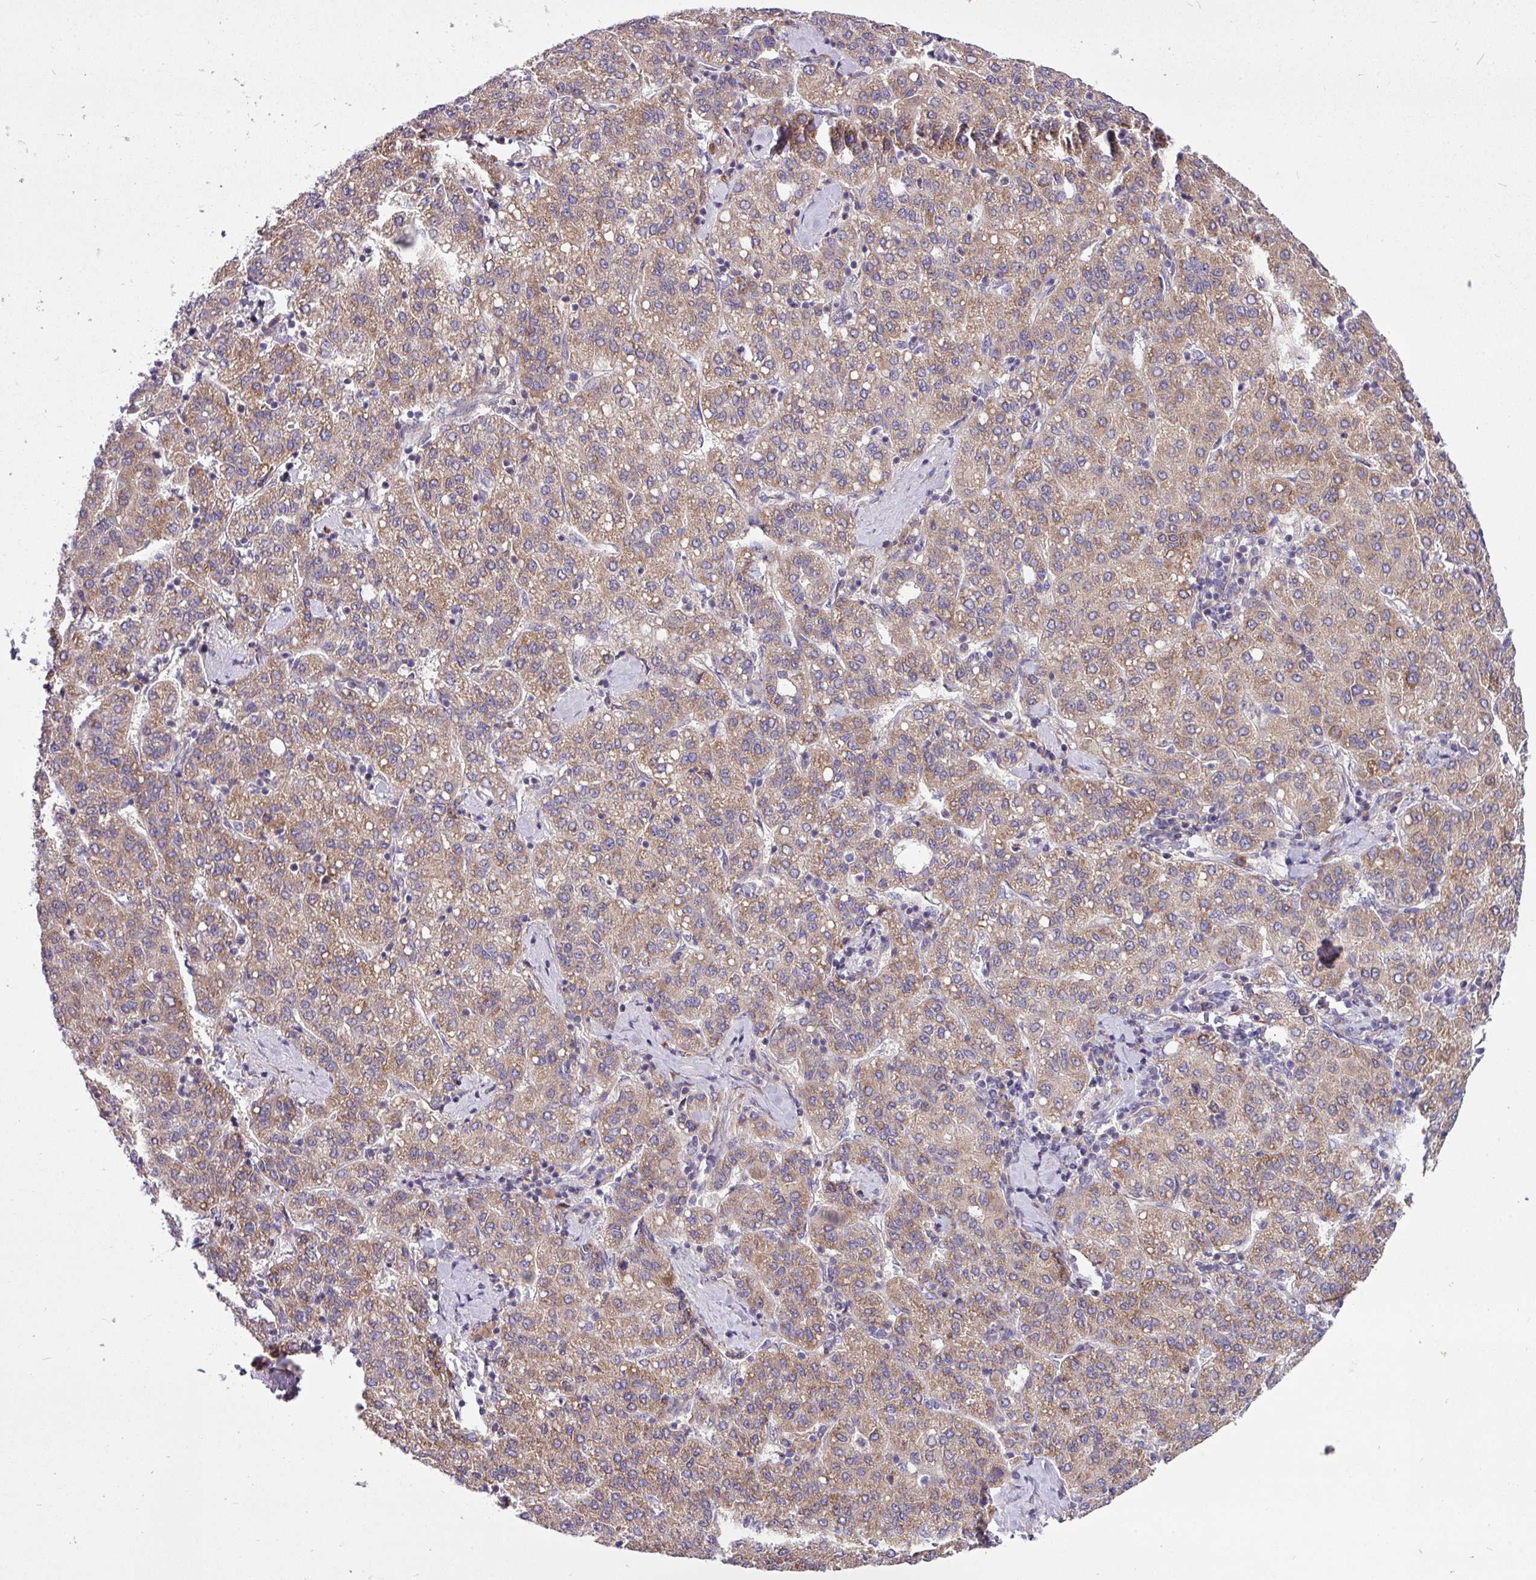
{"staining": {"intensity": "moderate", "quantity": ">75%", "location": "cytoplasmic/membranous"}, "tissue": "liver cancer", "cell_type": "Tumor cells", "image_type": "cancer", "snomed": [{"axis": "morphology", "description": "Carcinoma, Hepatocellular, NOS"}, {"axis": "topography", "description": "Liver"}], "caption": "Protein staining demonstrates moderate cytoplasmic/membranous positivity in about >75% of tumor cells in liver cancer. The staining is performed using DAB (3,3'-diaminobenzidine) brown chromogen to label protein expression. The nuclei are counter-stained blue using hematoxylin.", "gene": "TM2D2", "patient": {"sex": "male", "age": 65}}